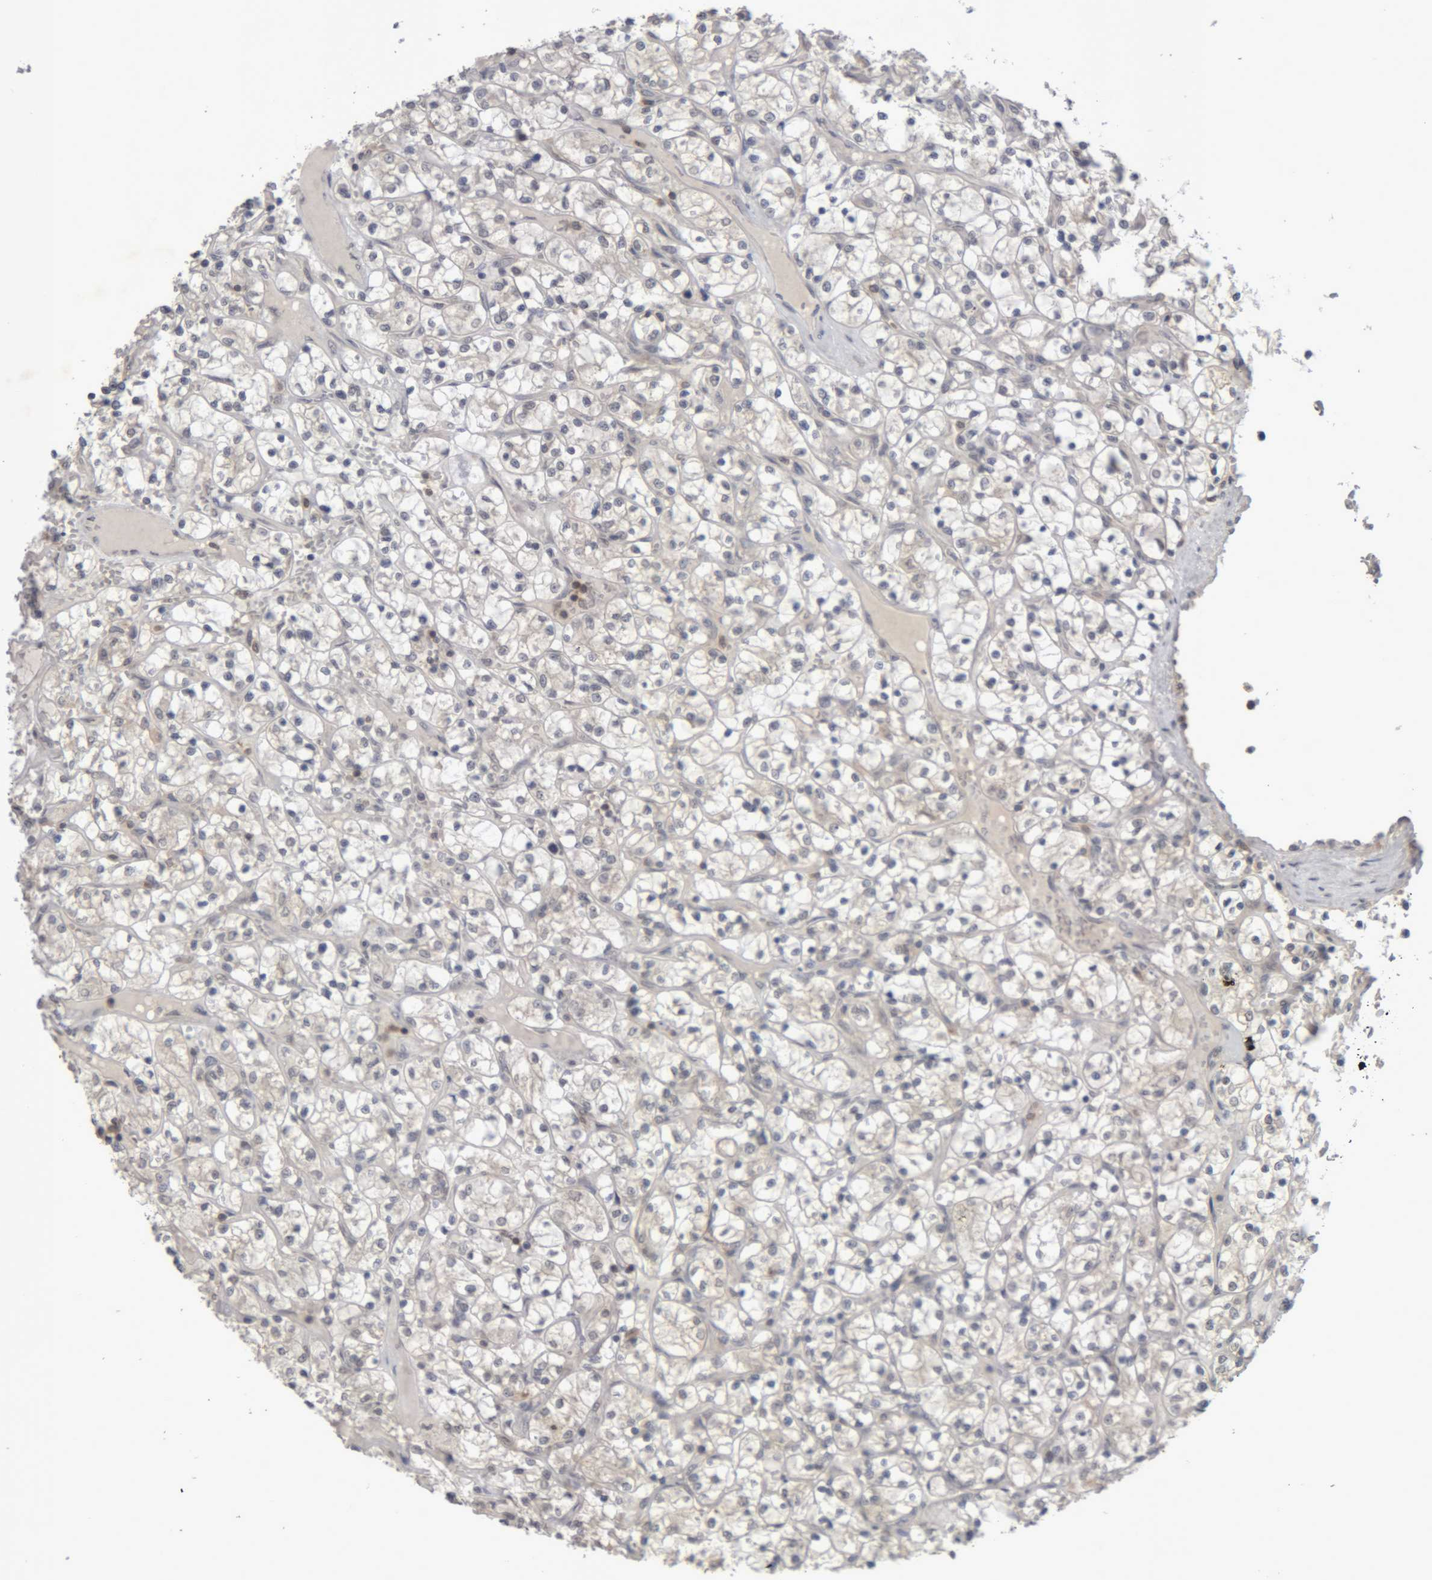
{"staining": {"intensity": "negative", "quantity": "none", "location": "none"}, "tissue": "renal cancer", "cell_type": "Tumor cells", "image_type": "cancer", "snomed": [{"axis": "morphology", "description": "Adenocarcinoma, NOS"}, {"axis": "topography", "description": "Kidney"}], "caption": "Renal adenocarcinoma was stained to show a protein in brown. There is no significant staining in tumor cells.", "gene": "NFATC2", "patient": {"sex": "female", "age": 69}}